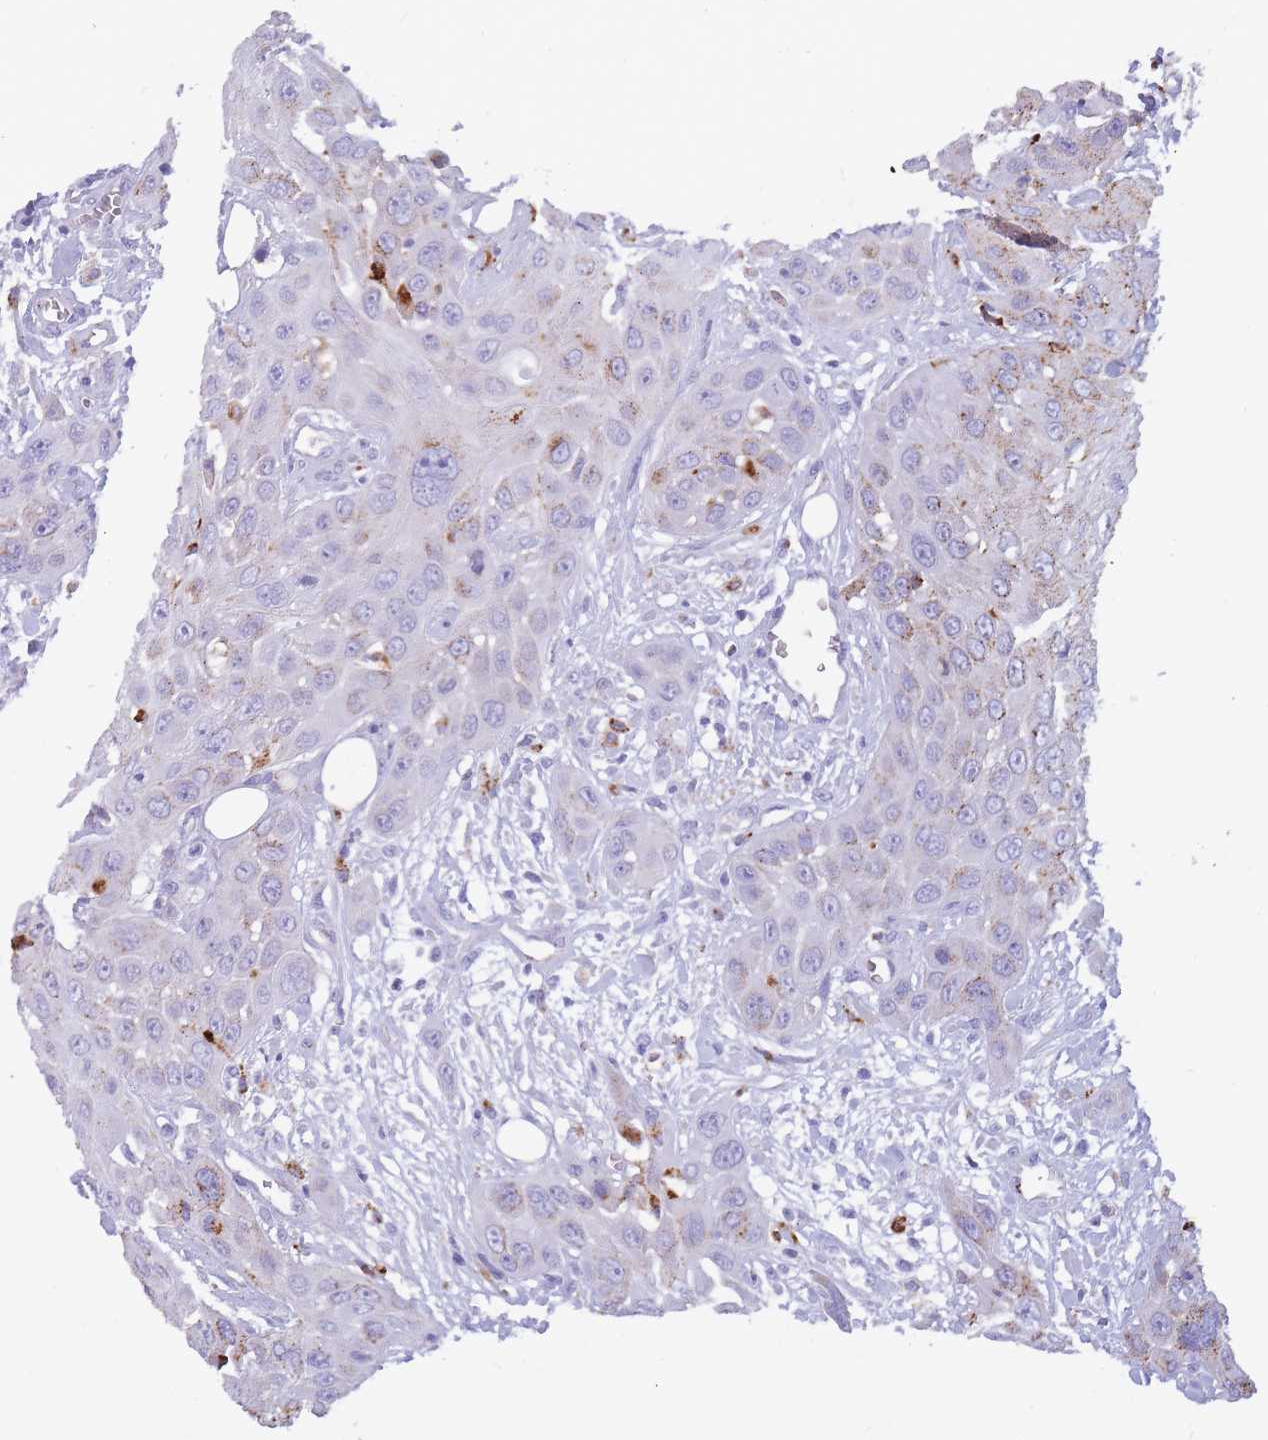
{"staining": {"intensity": "strong", "quantity": "<25%", "location": "cytoplasmic/membranous"}, "tissue": "head and neck cancer", "cell_type": "Tumor cells", "image_type": "cancer", "snomed": [{"axis": "morphology", "description": "Squamous cell carcinoma, NOS"}, {"axis": "topography", "description": "Head-Neck"}], "caption": "Head and neck squamous cell carcinoma stained with a brown dye reveals strong cytoplasmic/membranous positive expression in about <25% of tumor cells.", "gene": "GAA", "patient": {"sex": "male", "age": 81}}